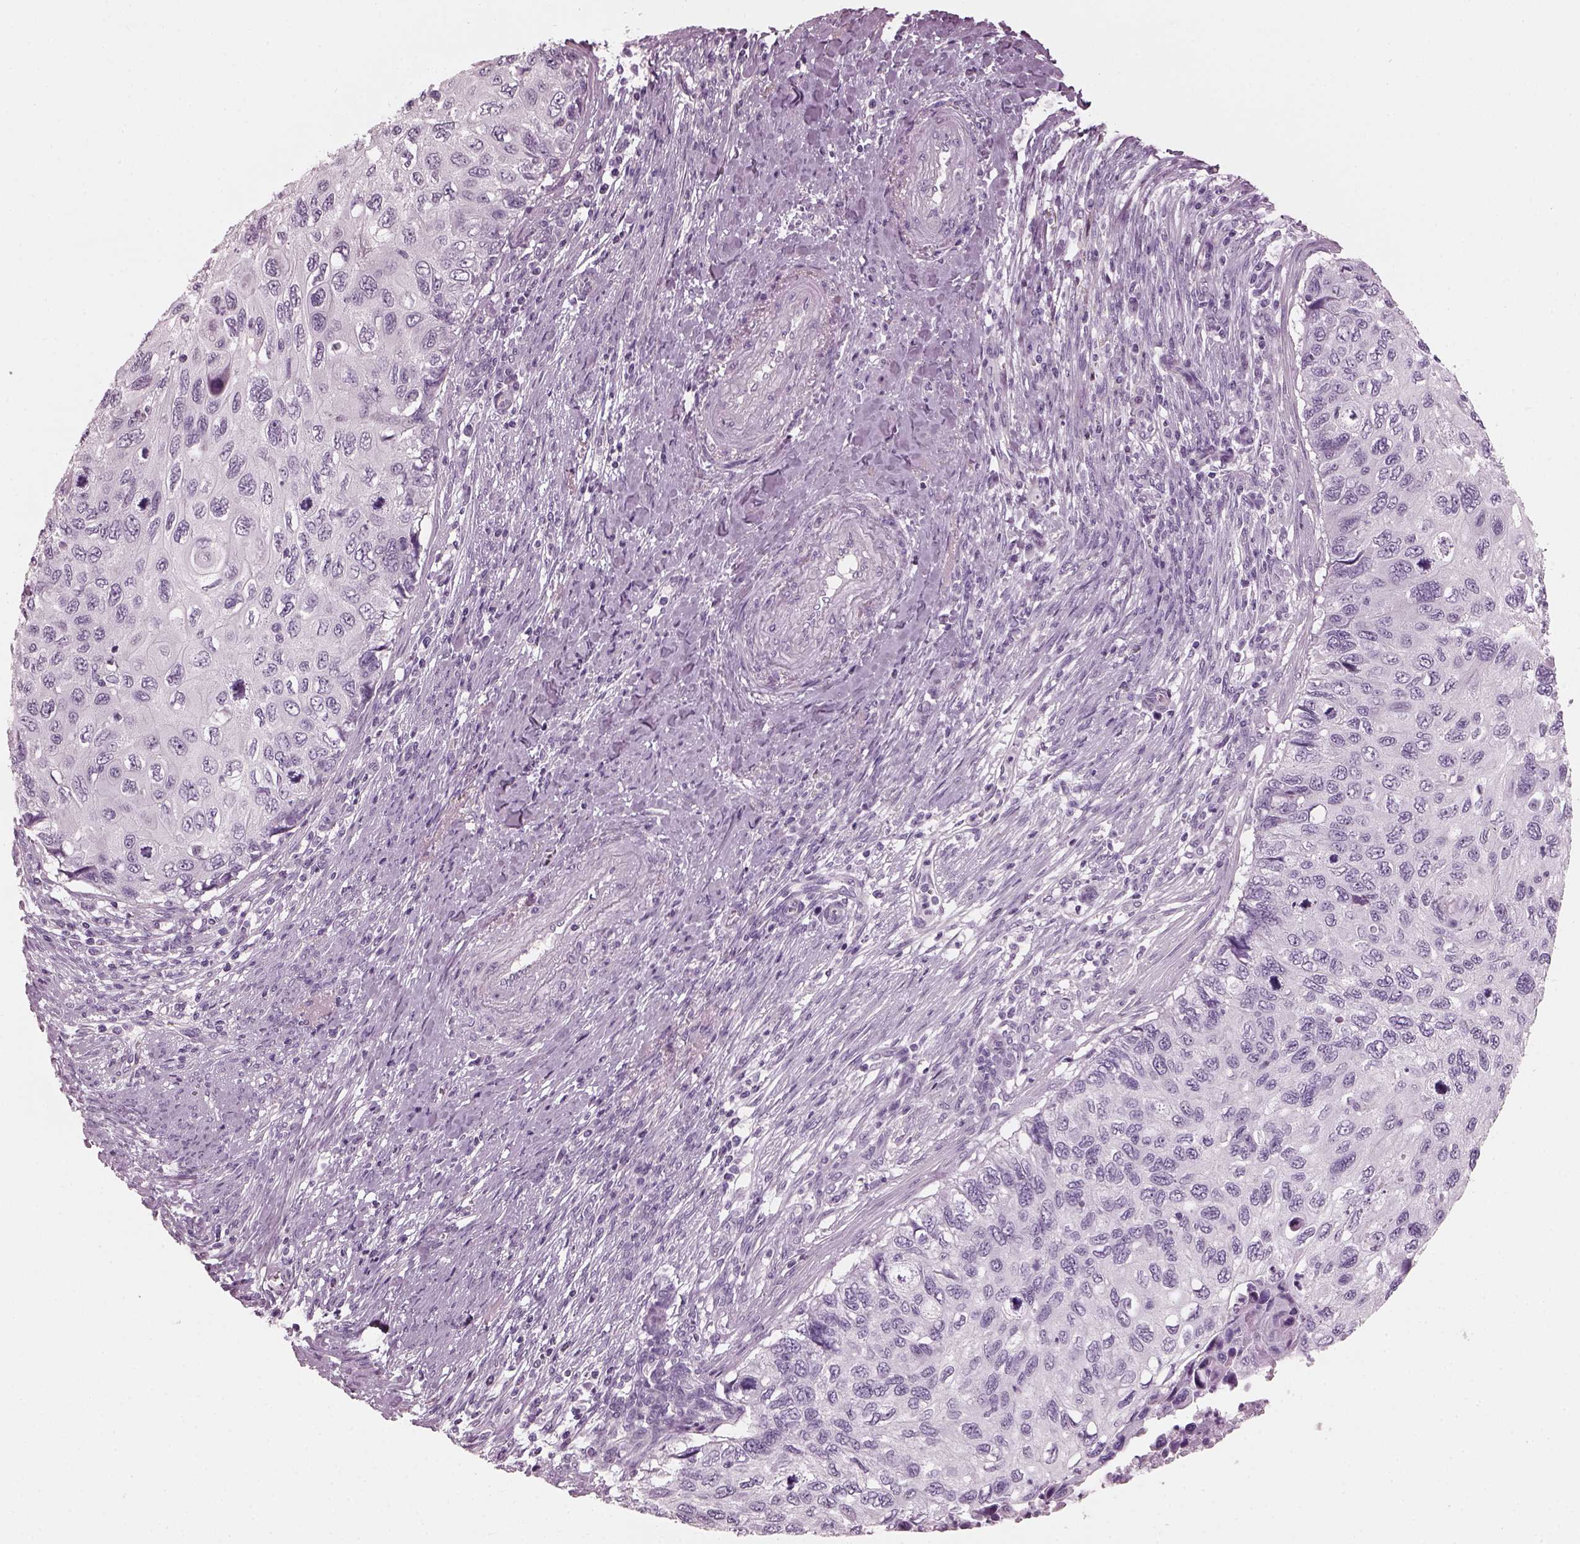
{"staining": {"intensity": "negative", "quantity": "none", "location": "none"}, "tissue": "cervical cancer", "cell_type": "Tumor cells", "image_type": "cancer", "snomed": [{"axis": "morphology", "description": "Squamous cell carcinoma, NOS"}, {"axis": "topography", "description": "Cervix"}], "caption": "An IHC photomicrograph of cervical cancer is shown. There is no staining in tumor cells of cervical cancer.", "gene": "PDC", "patient": {"sex": "female", "age": 70}}